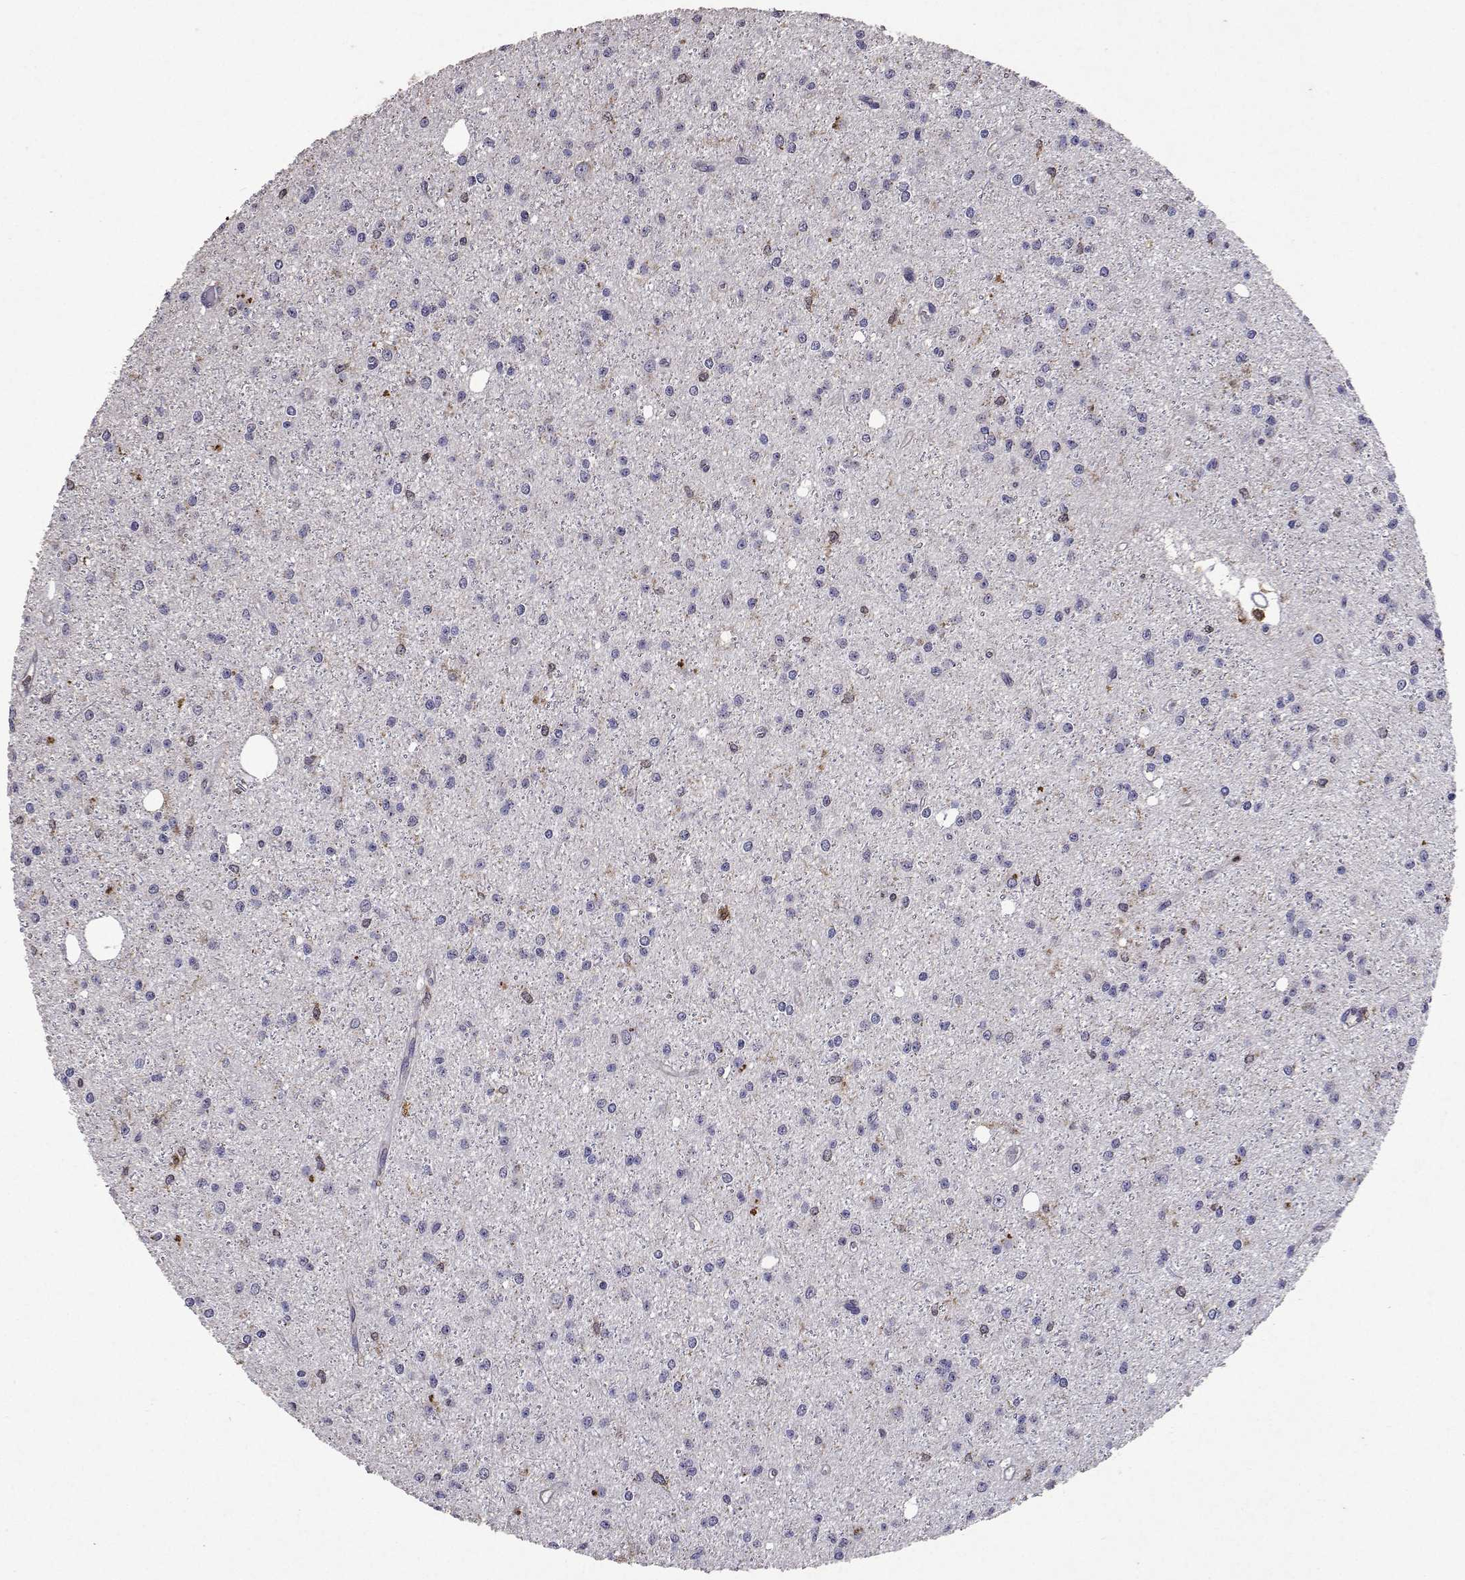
{"staining": {"intensity": "weak", "quantity": "<25%", "location": "cytoplasmic/membranous"}, "tissue": "glioma", "cell_type": "Tumor cells", "image_type": "cancer", "snomed": [{"axis": "morphology", "description": "Glioma, malignant, Low grade"}, {"axis": "topography", "description": "Brain"}], "caption": "This is an IHC photomicrograph of human low-grade glioma (malignant). There is no staining in tumor cells.", "gene": "APAF1", "patient": {"sex": "male", "age": 27}}